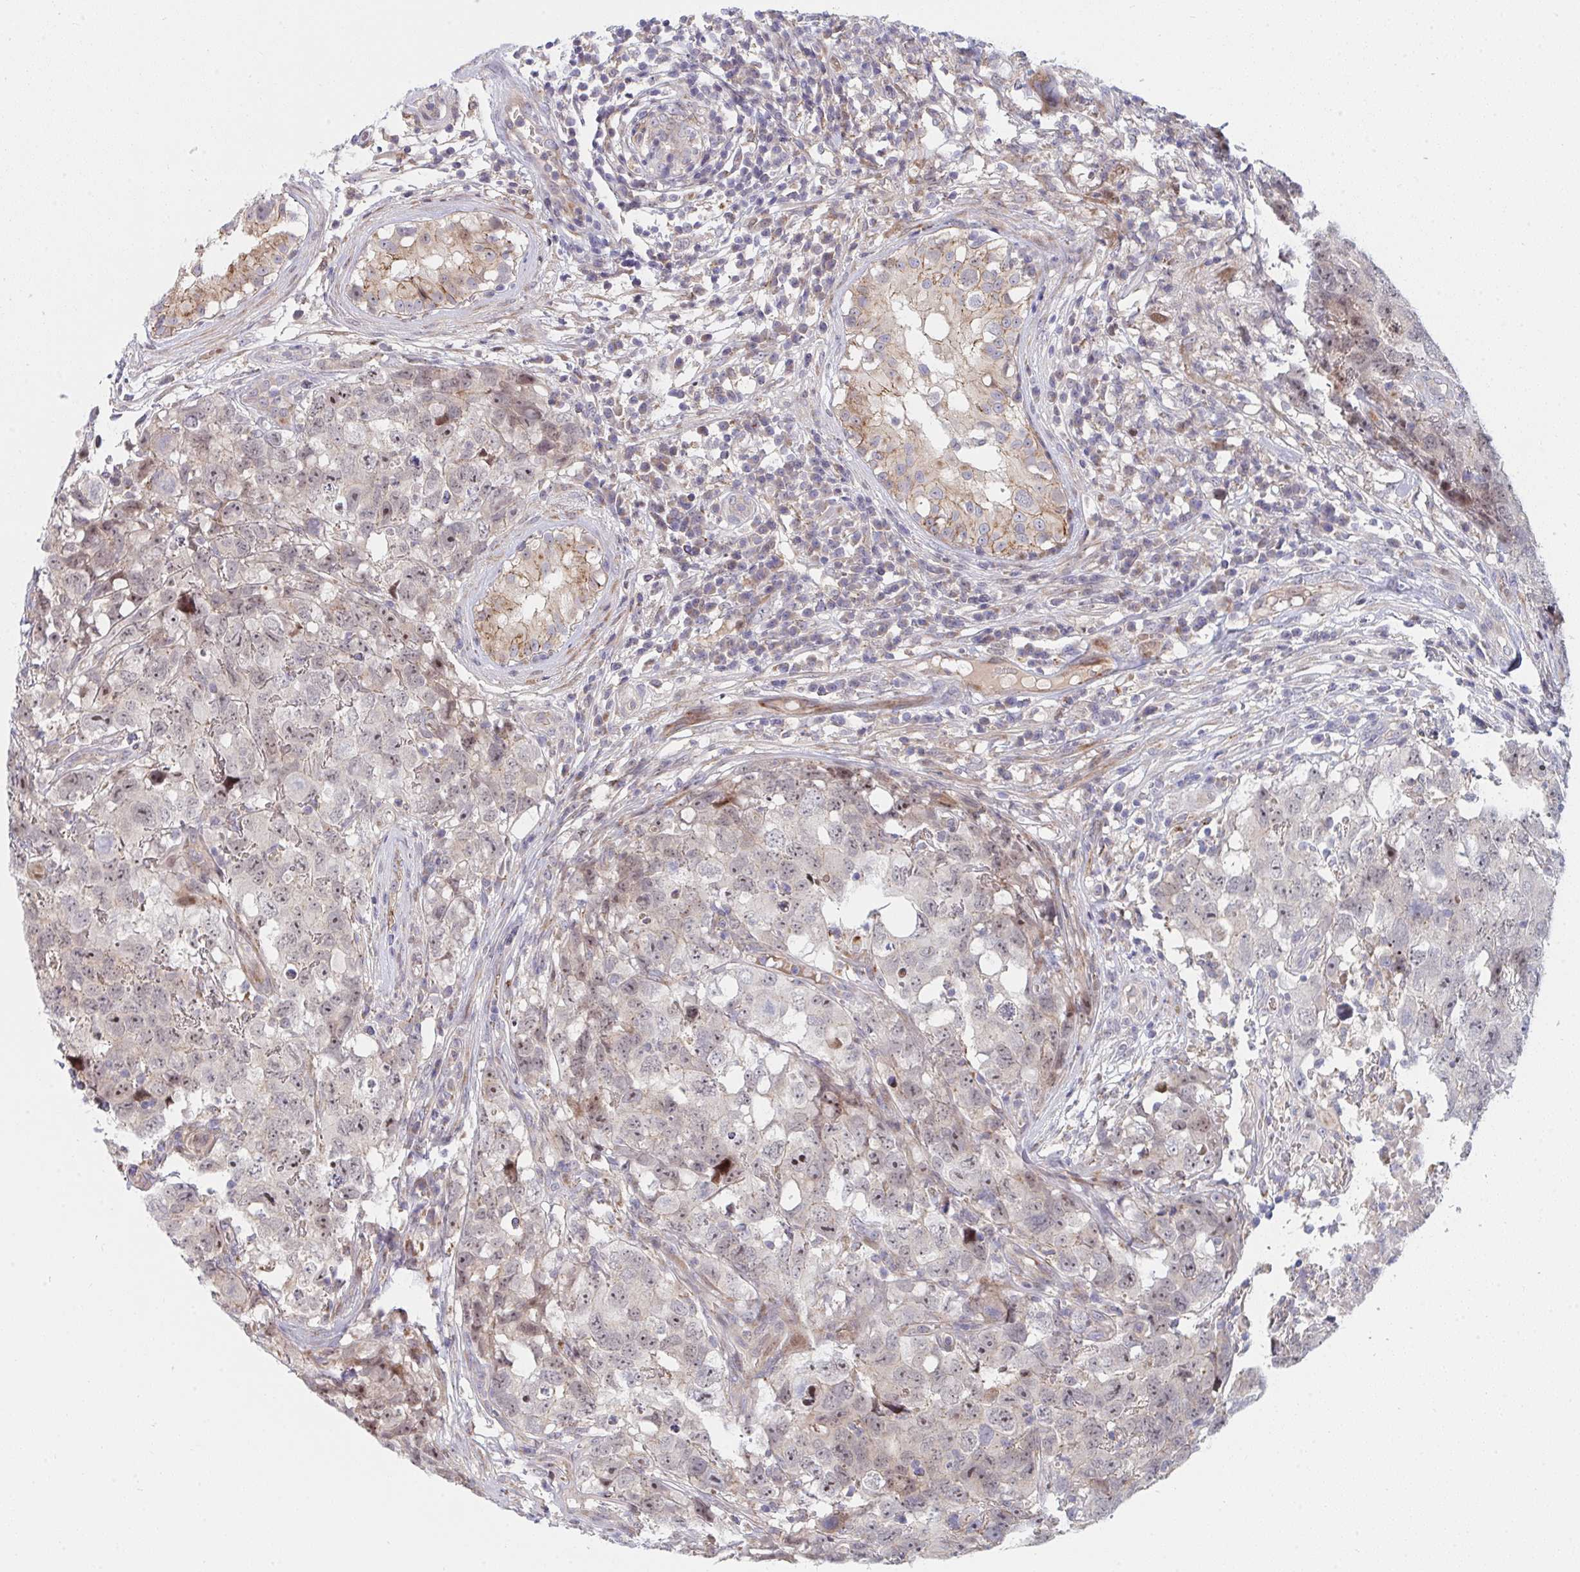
{"staining": {"intensity": "moderate", "quantity": "25%-75%", "location": "nuclear"}, "tissue": "testis cancer", "cell_type": "Tumor cells", "image_type": "cancer", "snomed": [{"axis": "morphology", "description": "Carcinoma, Embryonal, NOS"}, {"axis": "topography", "description": "Testis"}], "caption": "Immunohistochemistry (IHC) of human testis cancer (embryonal carcinoma) exhibits medium levels of moderate nuclear positivity in approximately 25%-75% of tumor cells.", "gene": "TNFSF4", "patient": {"sex": "male", "age": 22}}